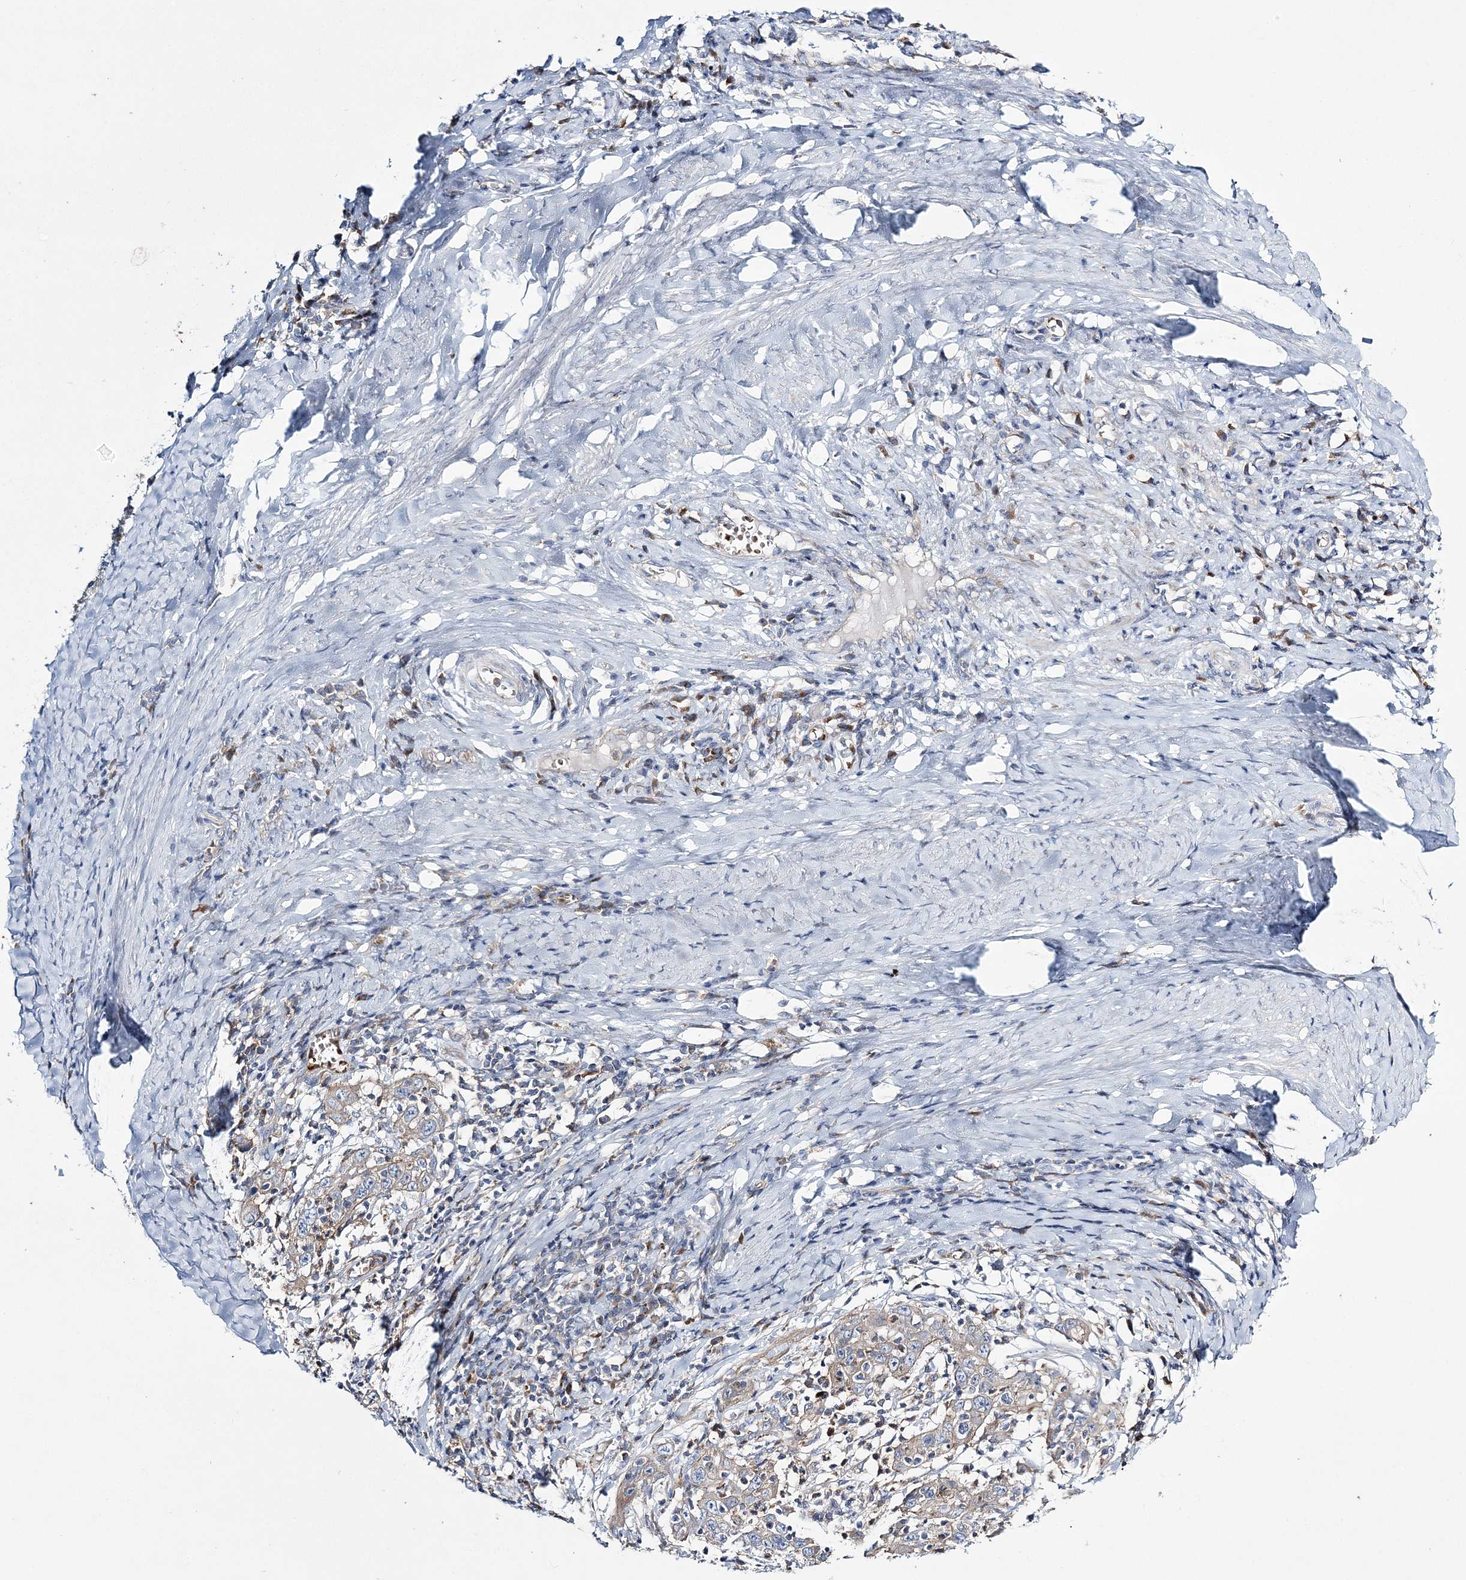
{"staining": {"intensity": "negative", "quantity": "none", "location": "none"}, "tissue": "cervical cancer", "cell_type": "Tumor cells", "image_type": "cancer", "snomed": [{"axis": "morphology", "description": "Squamous cell carcinoma, NOS"}, {"axis": "topography", "description": "Cervix"}], "caption": "This is a histopathology image of immunohistochemistry staining of squamous cell carcinoma (cervical), which shows no staining in tumor cells.", "gene": "ATP11B", "patient": {"sex": "female", "age": 46}}